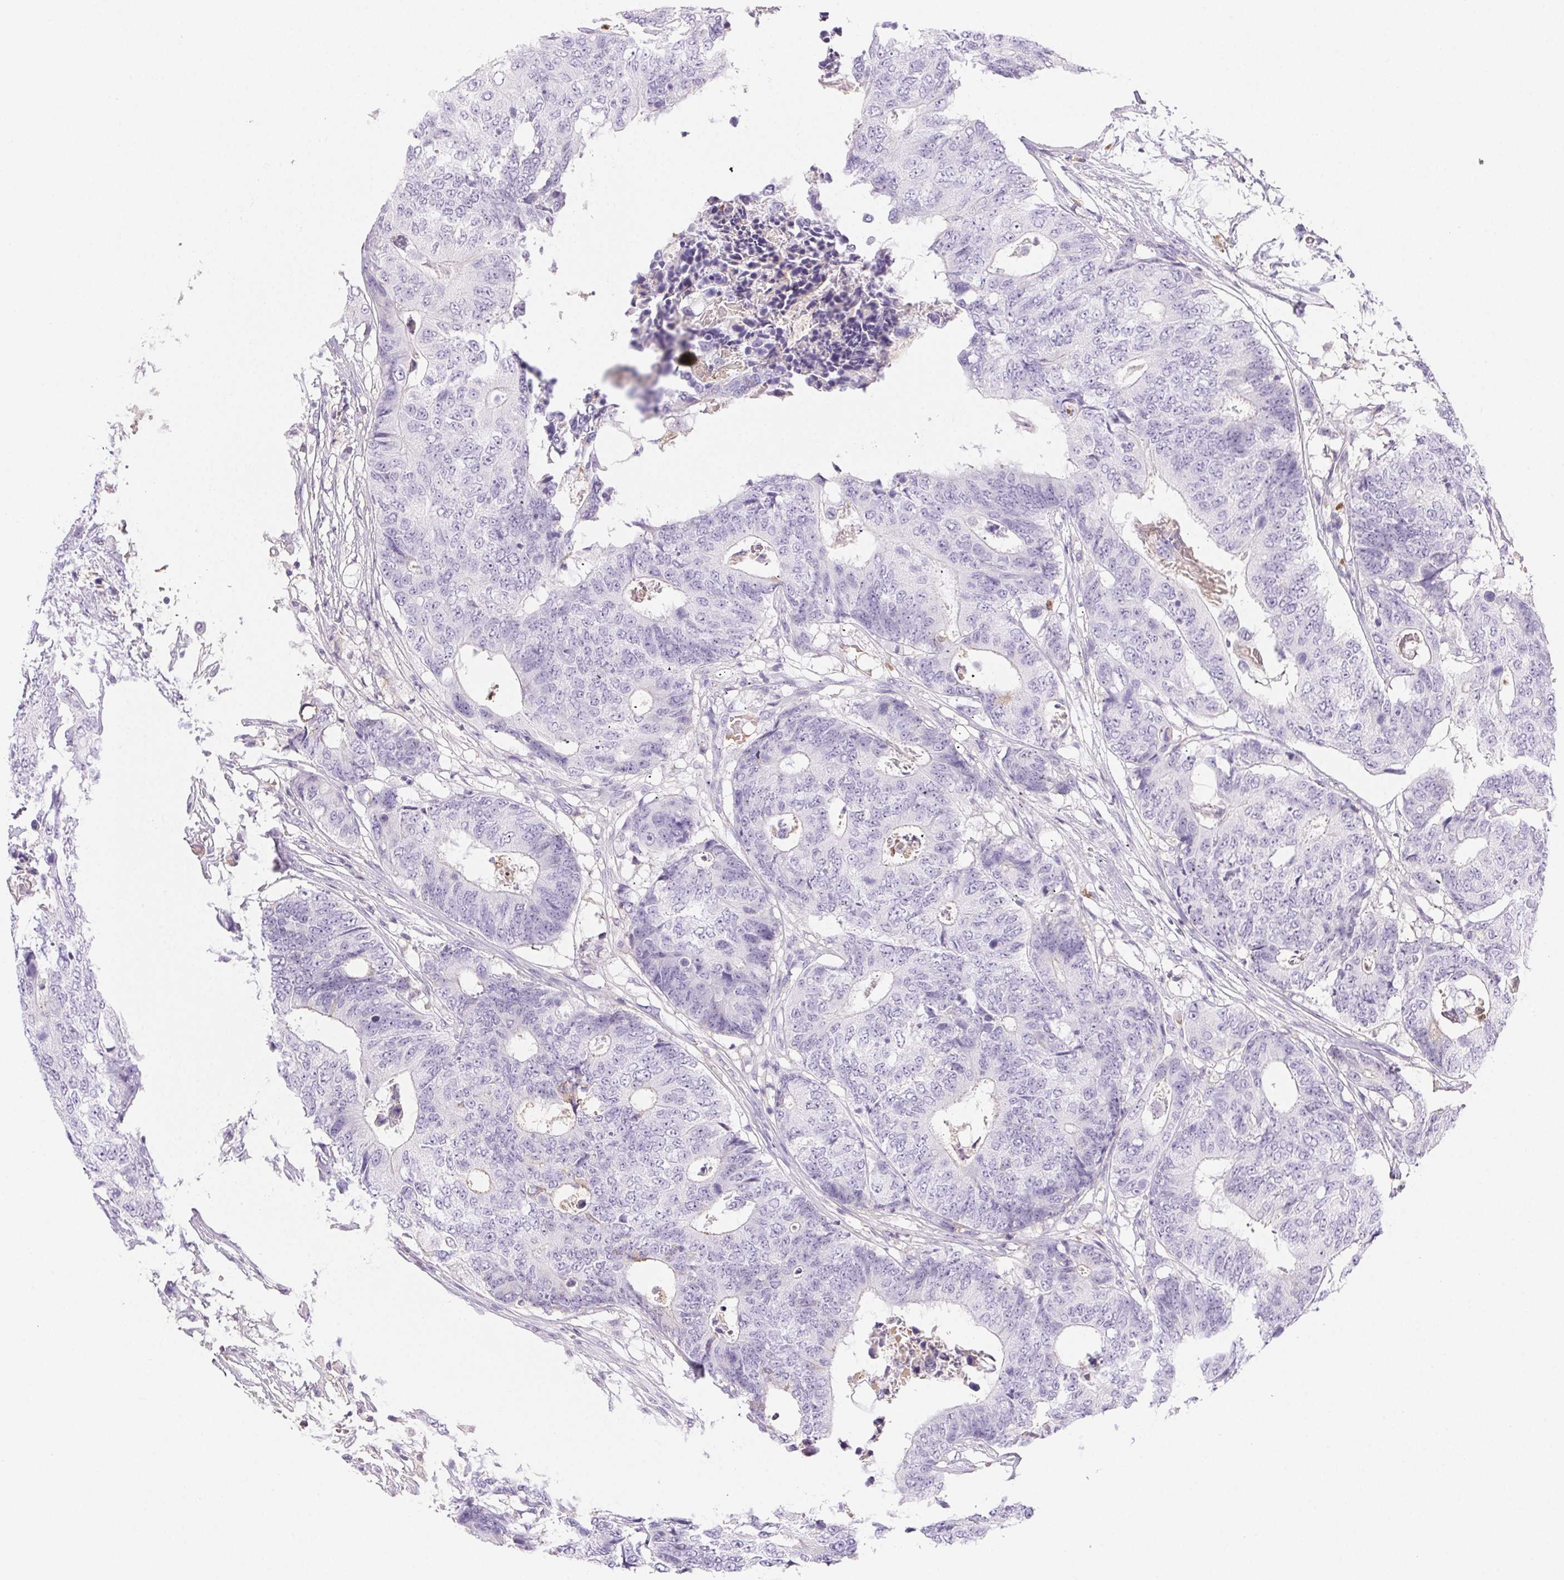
{"staining": {"intensity": "negative", "quantity": "none", "location": "none"}, "tissue": "colorectal cancer", "cell_type": "Tumor cells", "image_type": "cancer", "snomed": [{"axis": "morphology", "description": "Adenocarcinoma, NOS"}, {"axis": "topography", "description": "Colon"}], "caption": "DAB immunohistochemical staining of colorectal cancer (adenocarcinoma) reveals no significant staining in tumor cells. (IHC, brightfield microscopy, high magnification).", "gene": "PADI4", "patient": {"sex": "female", "age": 48}}